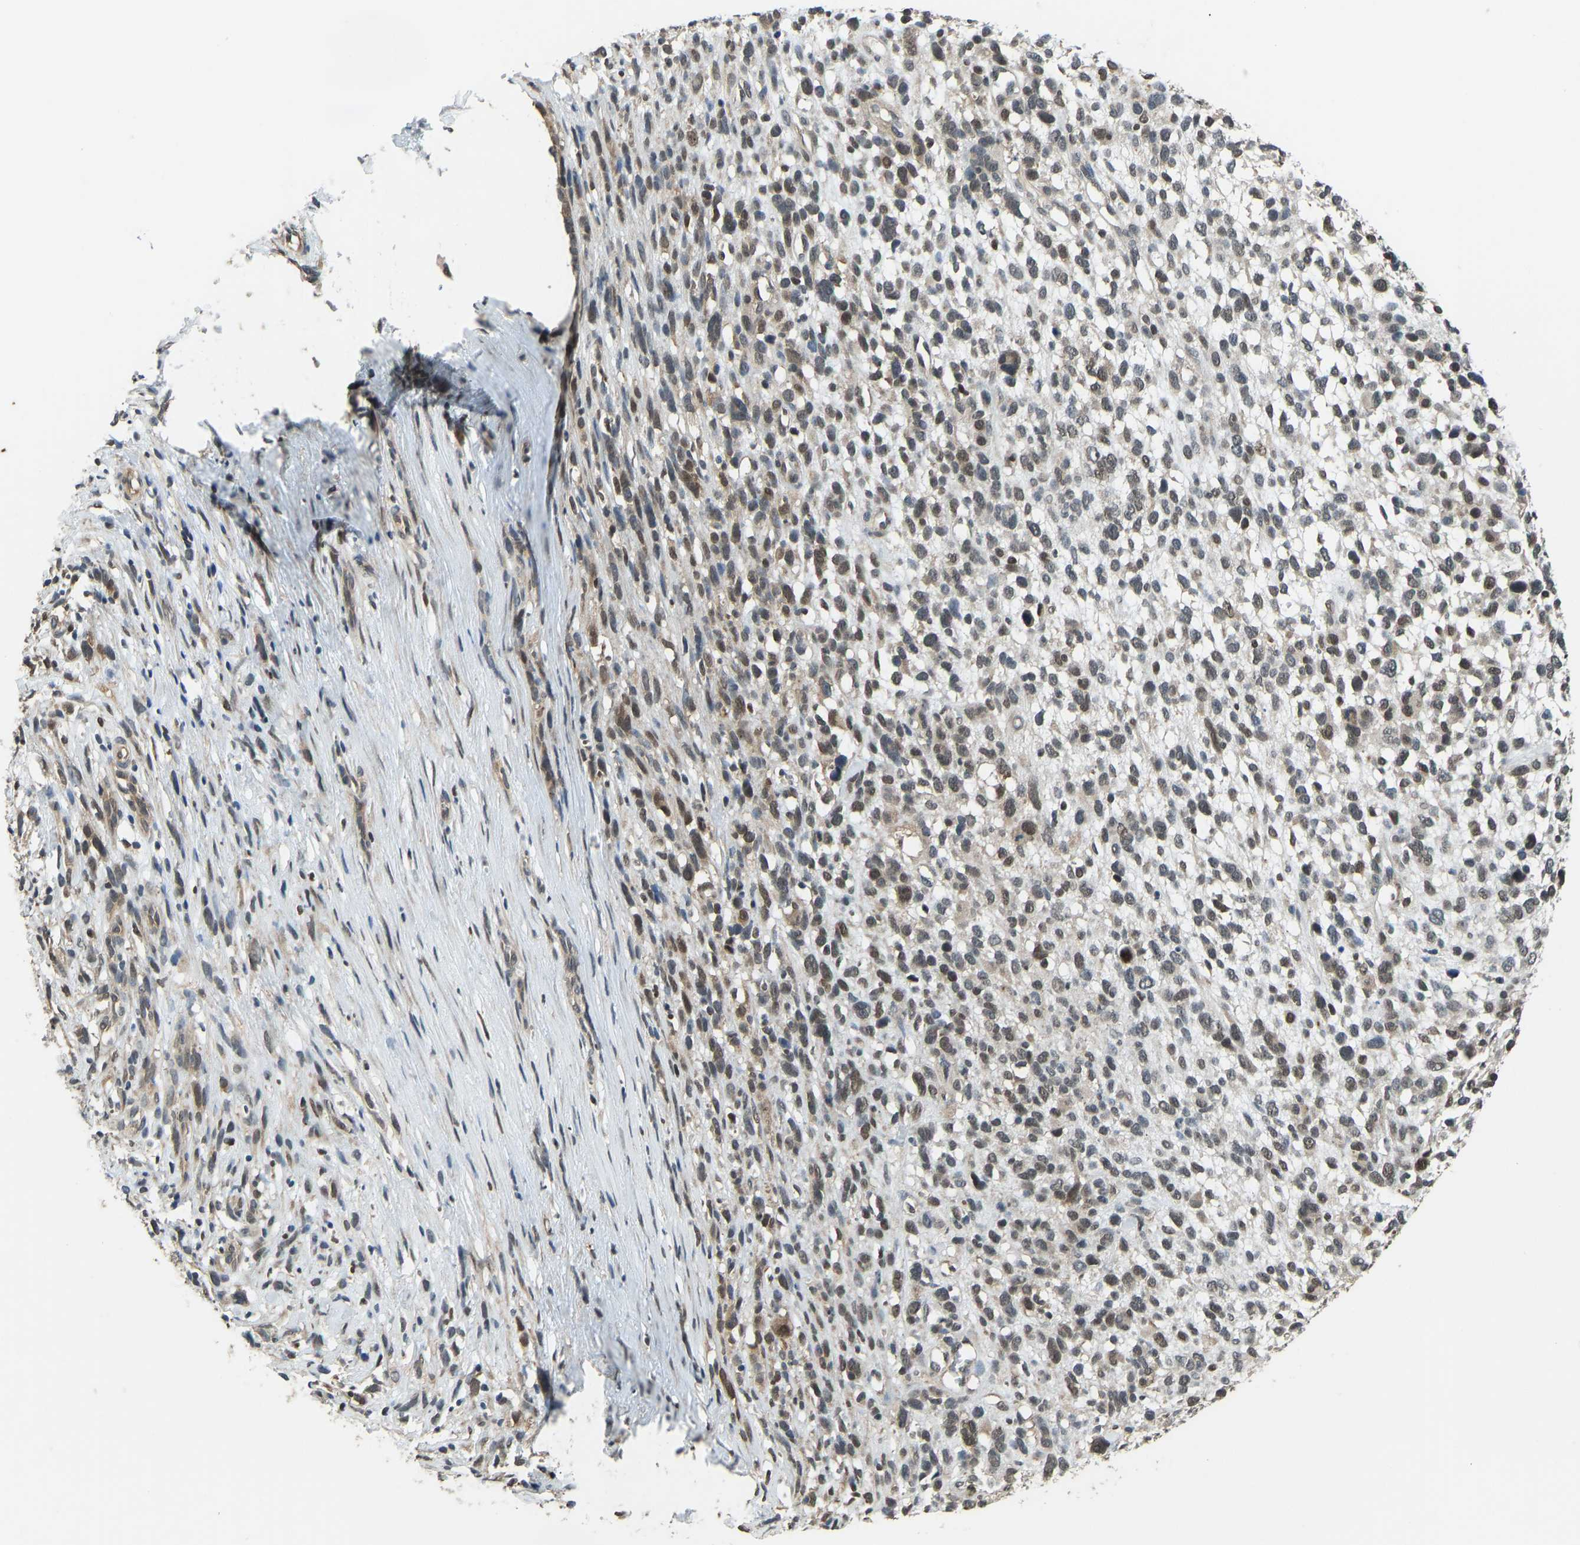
{"staining": {"intensity": "weak", "quantity": "25%-75%", "location": "nuclear"}, "tissue": "melanoma", "cell_type": "Tumor cells", "image_type": "cancer", "snomed": [{"axis": "morphology", "description": "Malignant melanoma, NOS"}, {"axis": "topography", "description": "Skin"}], "caption": "Tumor cells display weak nuclear staining in approximately 25%-75% of cells in melanoma.", "gene": "KPNA6", "patient": {"sex": "female", "age": 55}}